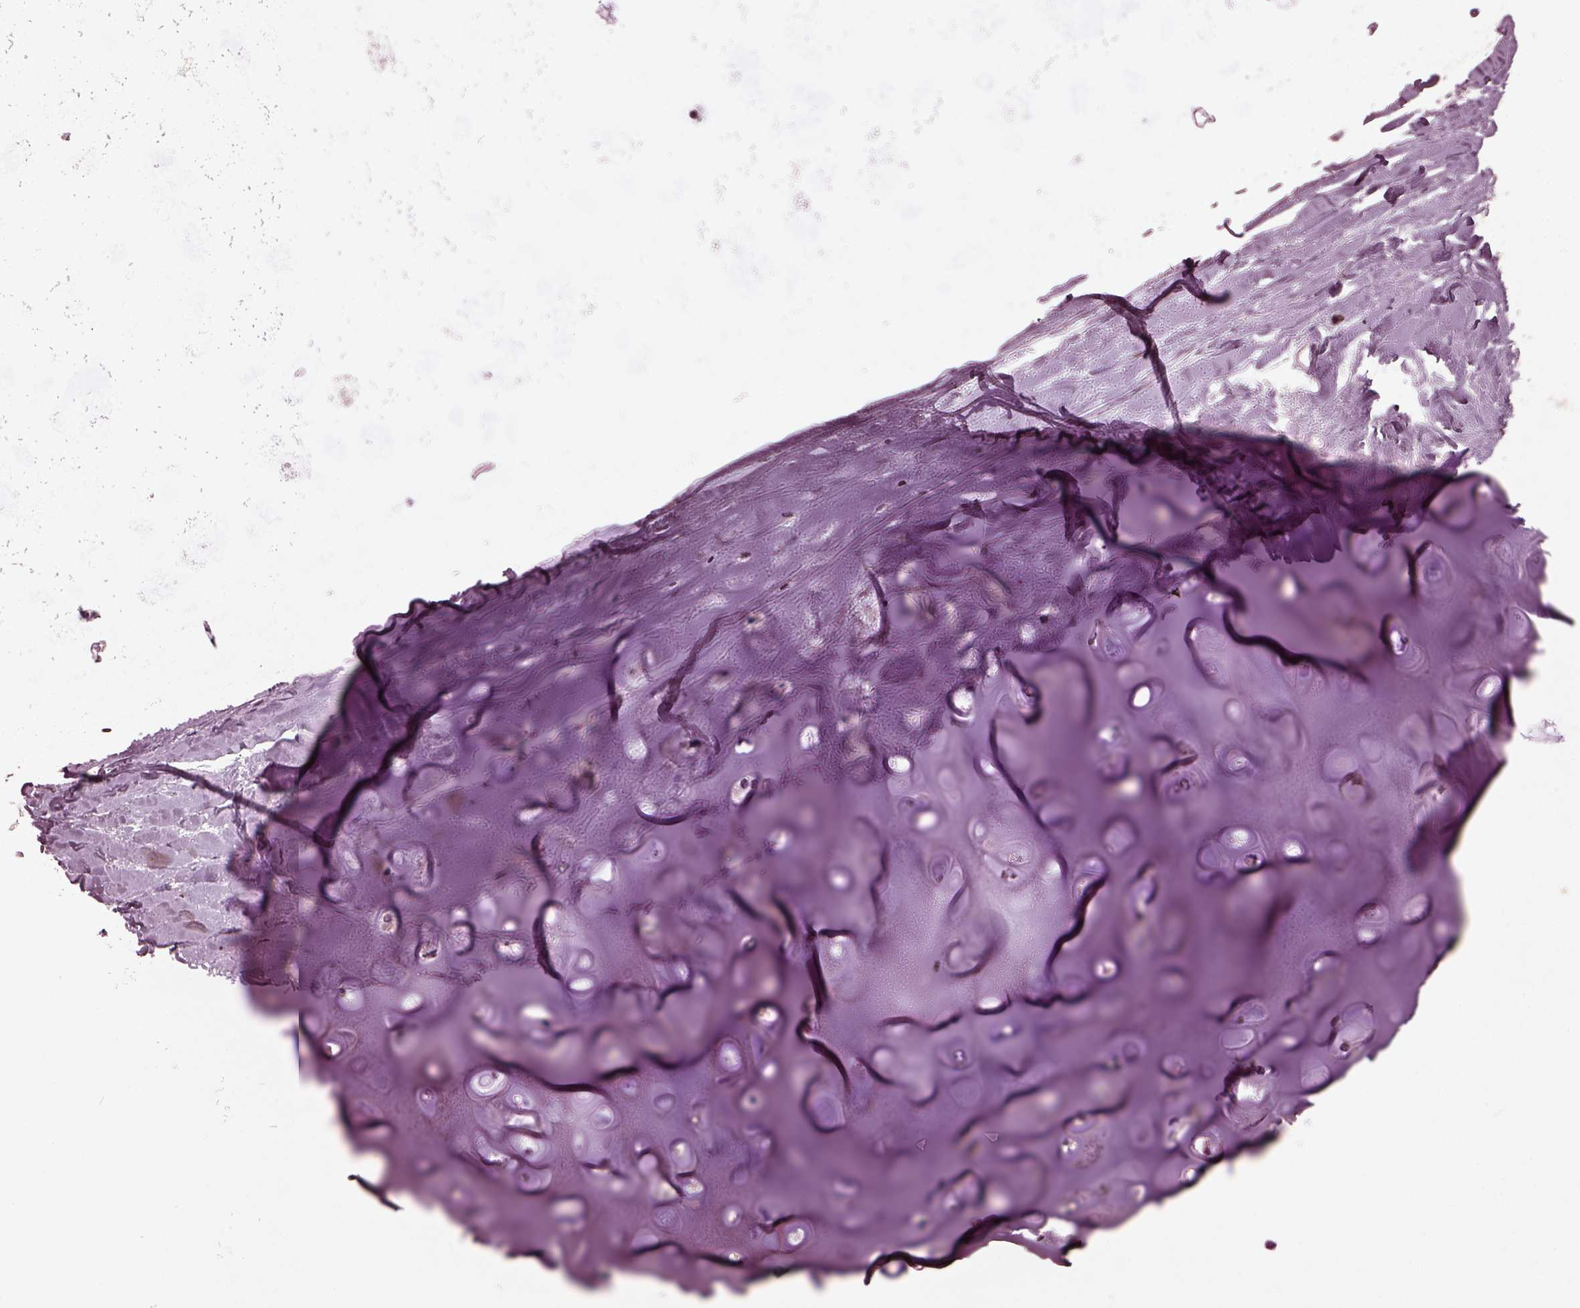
{"staining": {"intensity": "negative", "quantity": "none", "location": "none"}, "tissue": "soft tissue", "cell_type": "Chondrocytes", "image_type": "normal", "snomed": [{"axis": "morphology", "description": "Normal tissue, NOS"}, {"axis": "topography", "description": "Lymph node"}, {"axis": "topography", "description": "Bronchus"}], "caption": "IHC histopathology image of unremarkable soft tissue: soft tissue stained with DAB demonstrates no significant protein expression in chondrocytes.", "gene": "IL18RAP", "patient": {"sex": "female", "age": 70}}